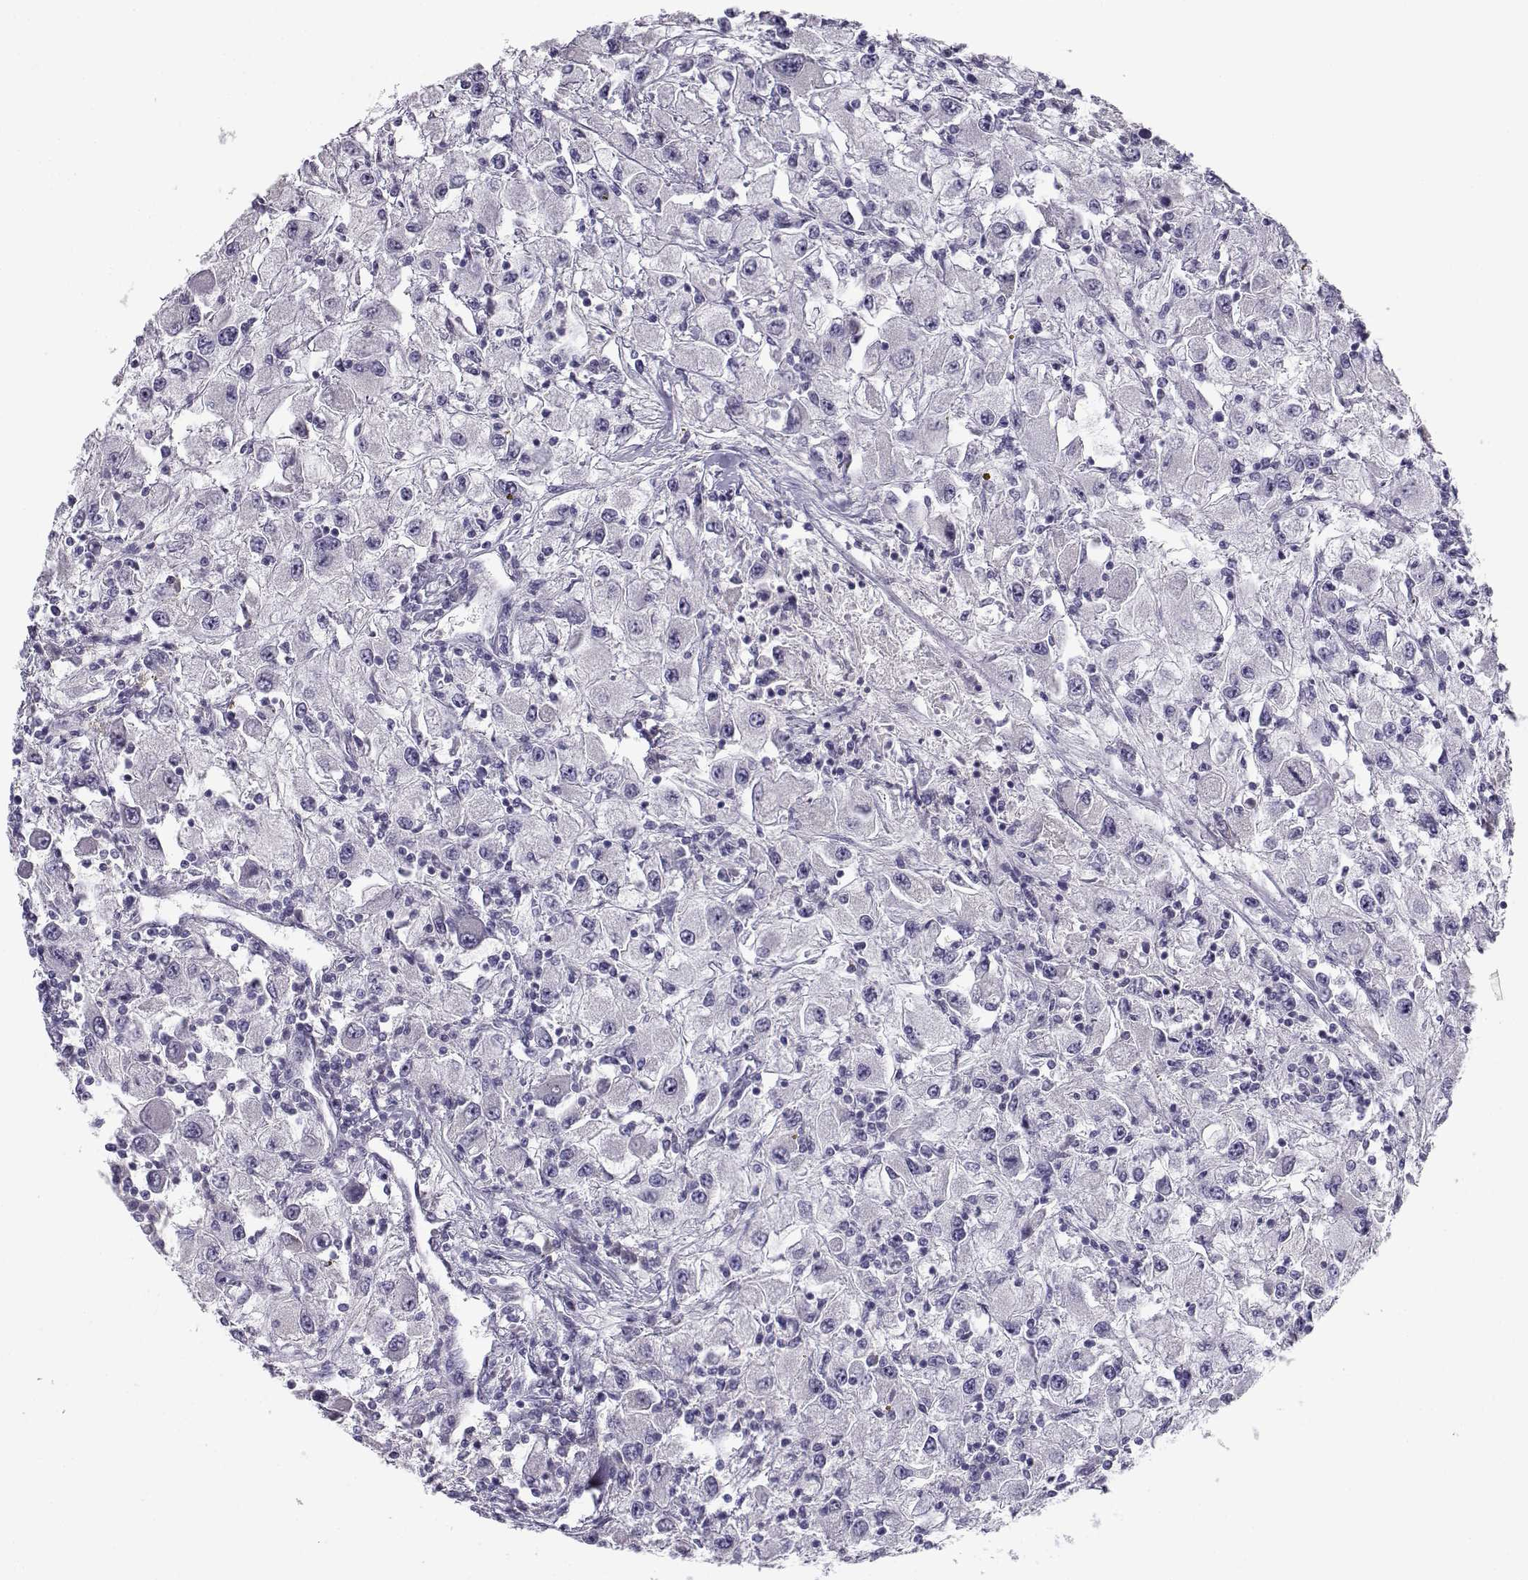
{"staining": {"intensity": "negative", "quantity": "none", "location": "none"}, "tissue": "renal cancer", "cell_type": "Tumor cells", "image_type": "cancer", "snomed": [{"axis": "morphology", "description": "Adenocarcinoma, NOS"}, {"axis": "topography", "description": "Kidney"}], "caption": "The IHC micrograph has no significant positivity in tumor cells of renal cancer (adenocarcinoma) tissue. (DAB immunohistochemistry (IHC), high magnification).", "gene": "CFAP77", "patient": {"sex": "female", "age": 67}}